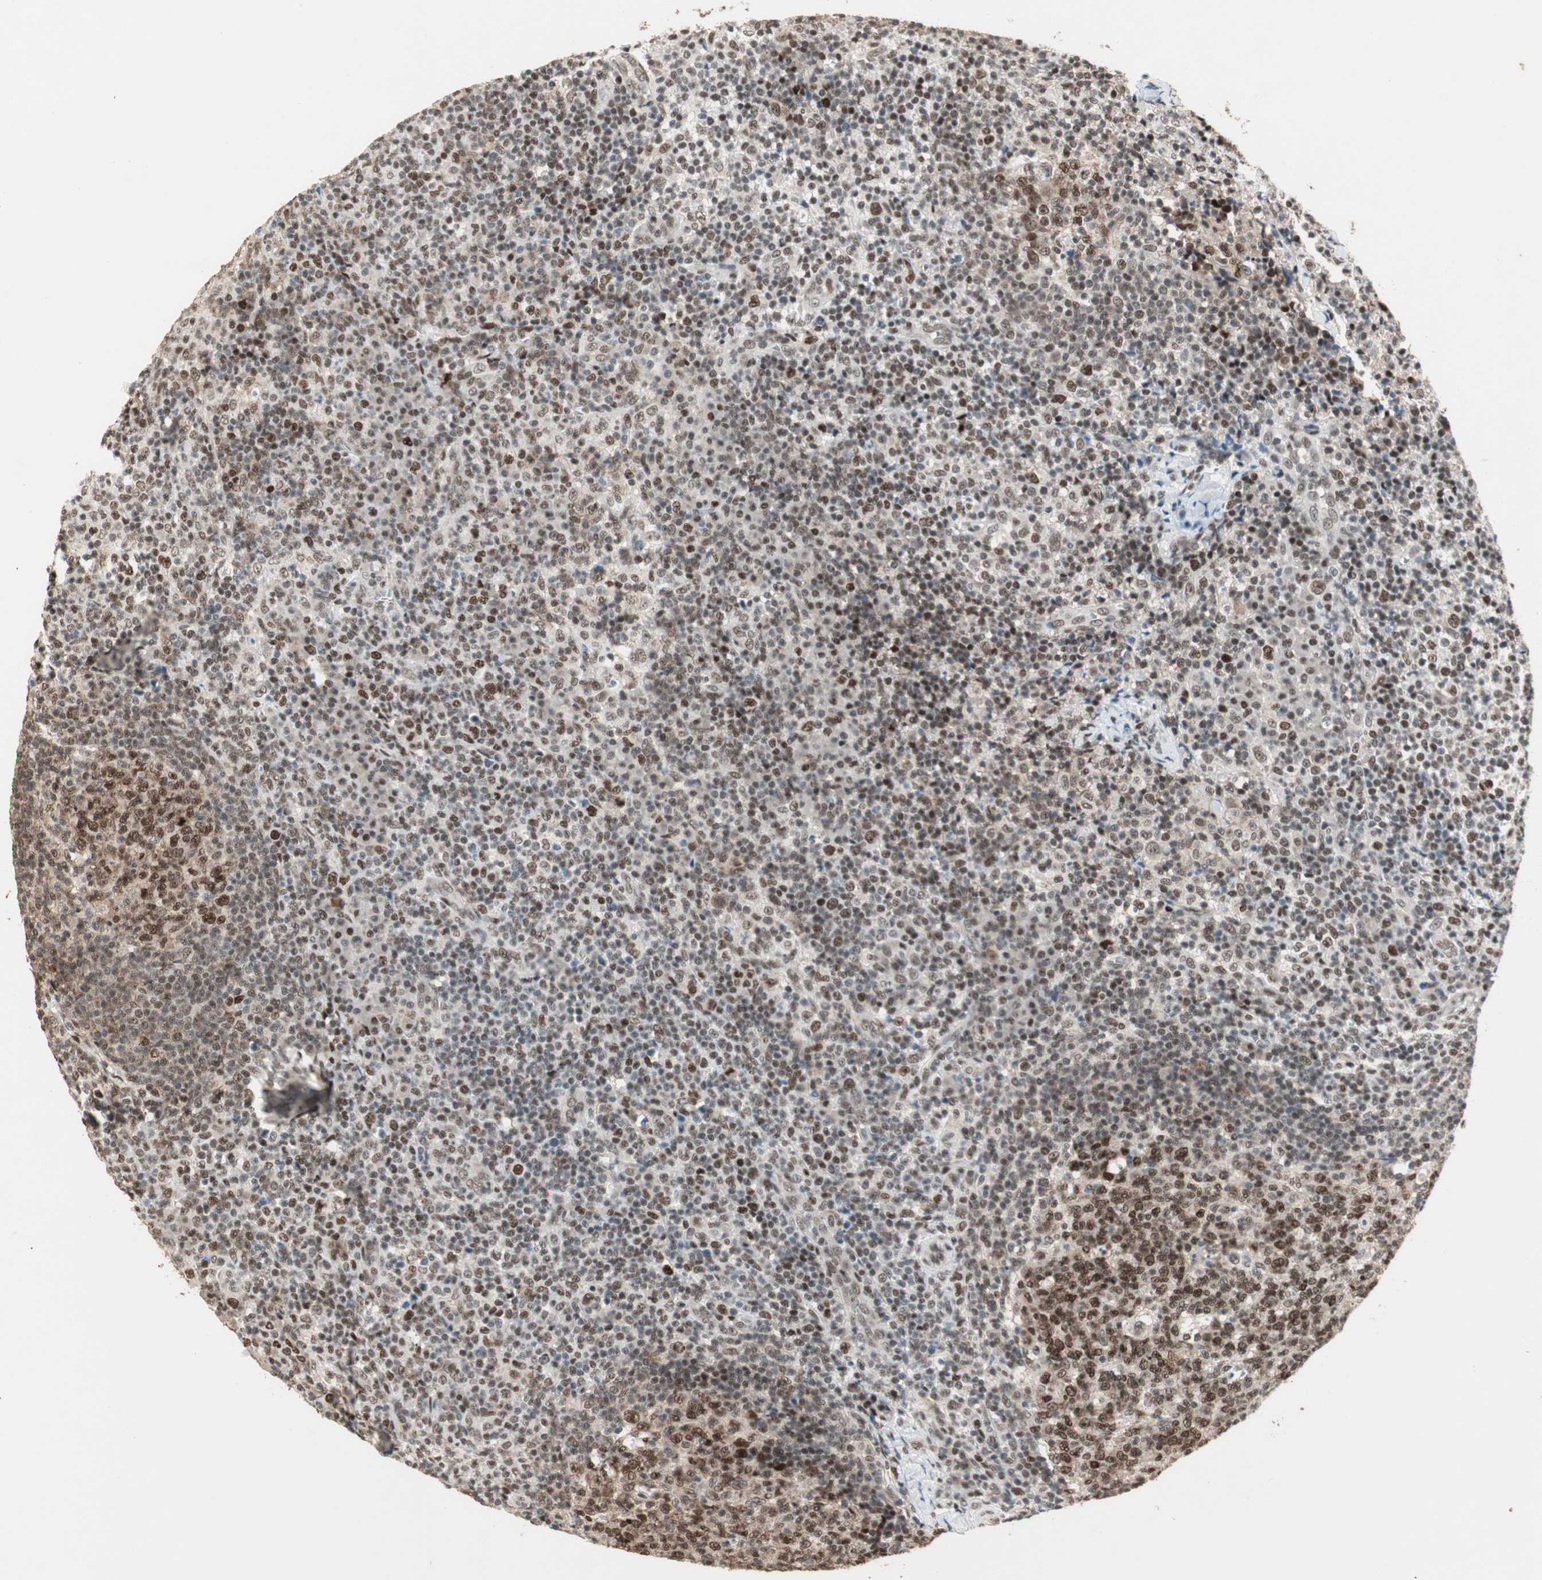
{"staining": {"intensity": "strong", "quantity": ">75%", "location": "cytoplasmic/membranous,nuclear"}, "tissue": "lymph node", "cell_type": "Germinal center cells", "image_type": "normal", "snomed": [{"axis": "morphology", "description": "Normal tissue, NOS"}, {"axis": "morphology", "description": "Inflammation, NOS"}, {"axis": "topography", "description": "Lymph node"}], "caption": "Brown immunohistochemical staining in normal human lymph node displays strong cytoplasmic/membranous,nuclear expression in about >75% of germinal center cells. Nuclei are stained in blue.", "gene": "MDC1", "patient": {"sex": "male", "age": 55}}